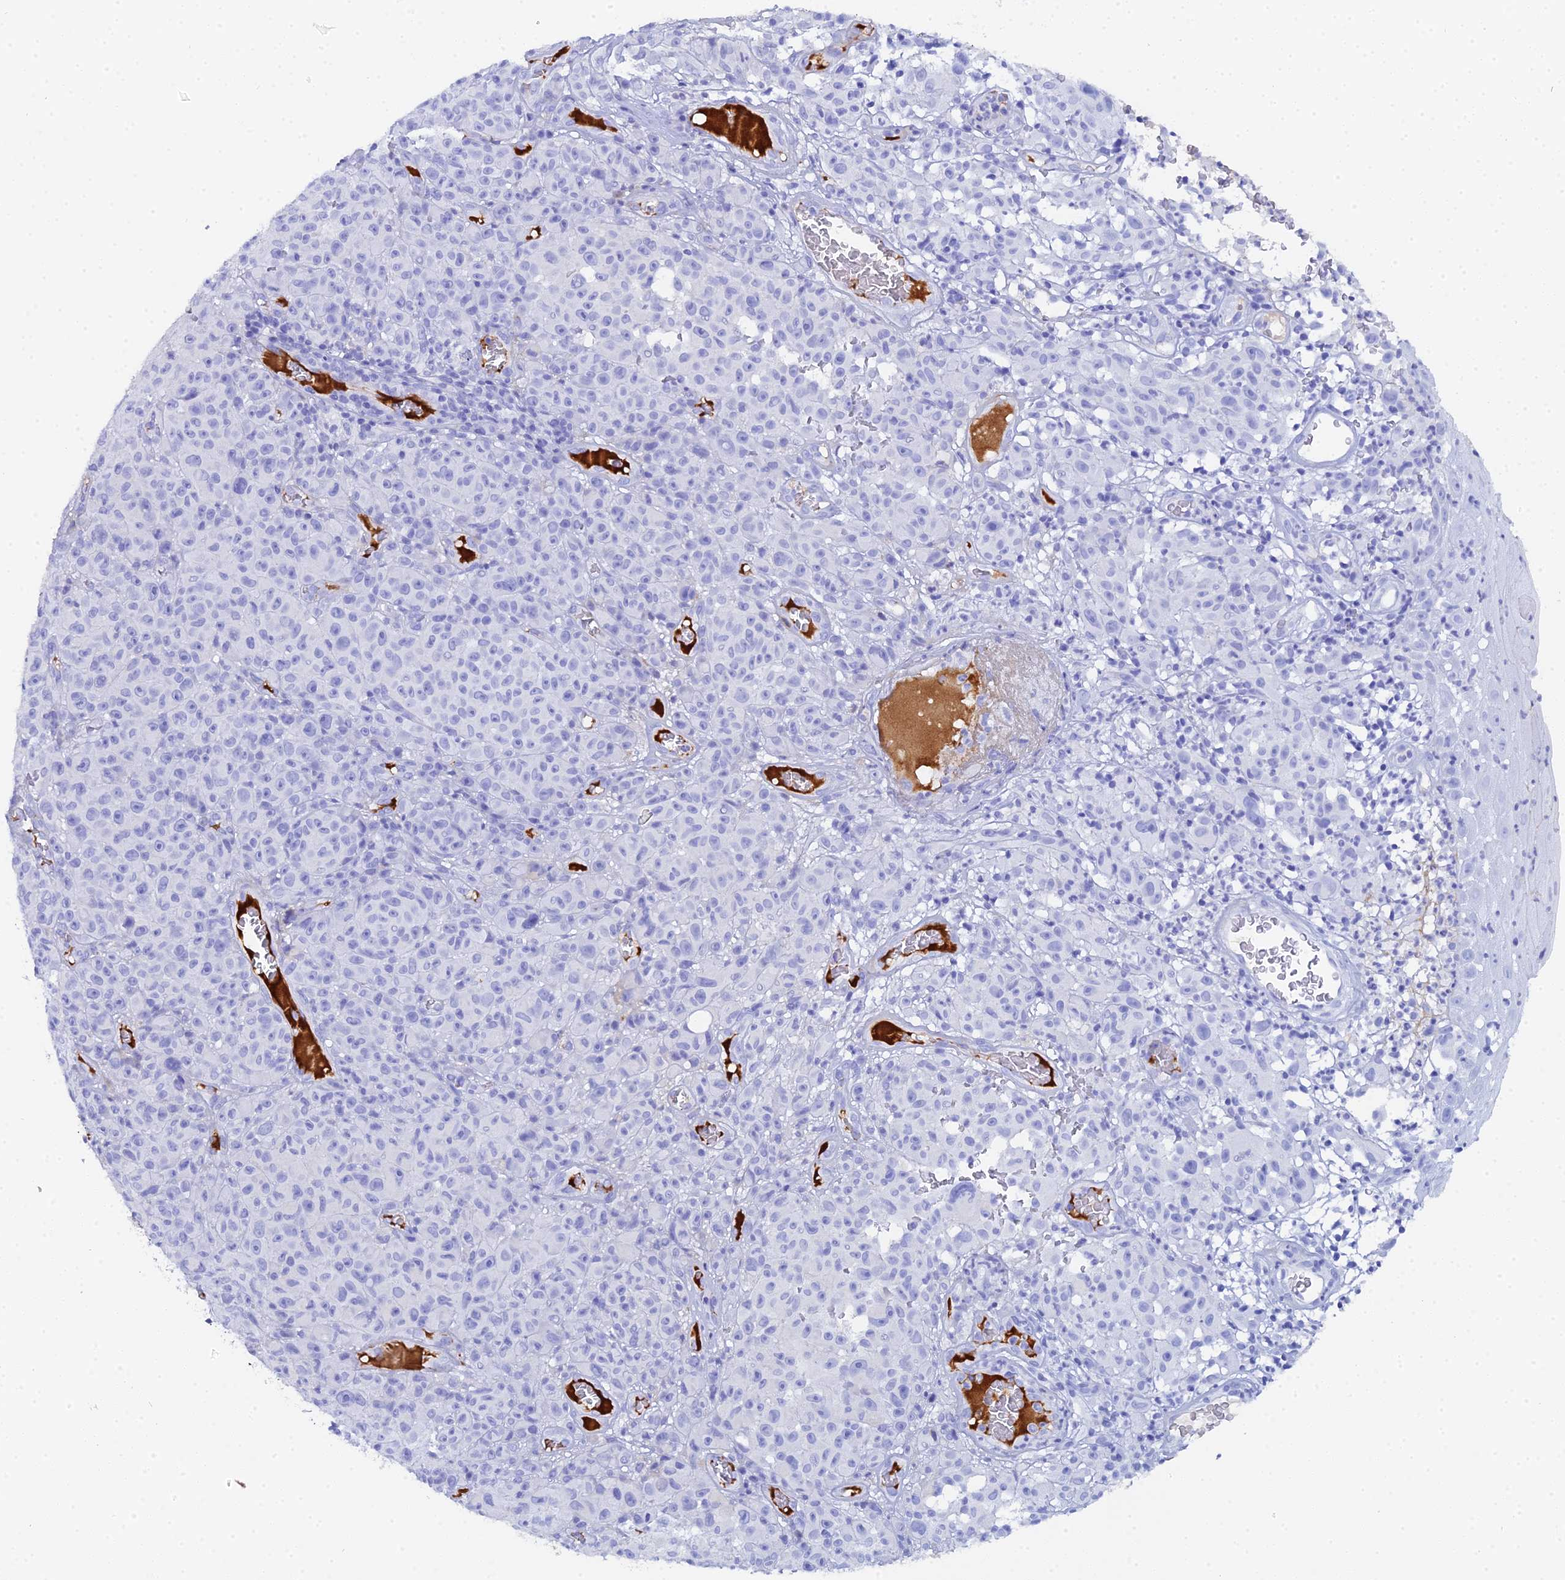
{"staining": {"intensity": "negative", "quantity": "none", "location": "none"}, "tissue": "melanoma", "cell_type": "Tumor cells", "image_type": "cancer", "snomed": [{"axis": "morphology", "description": "Malignant melanoma, NOS"}, {"axis": "topography", "description": "Skin"}], "caption": "Tumor cells show no significant protein expression in melanoma. Brightfield microscopy of immunohistochemistry stained with DAB (3,3'-diaminobenzidine) (brown) and hematoxylin (blue), captured at high magnification.", "gene": "CELA3A", "patient": {"sex": "female", "age": 82}}